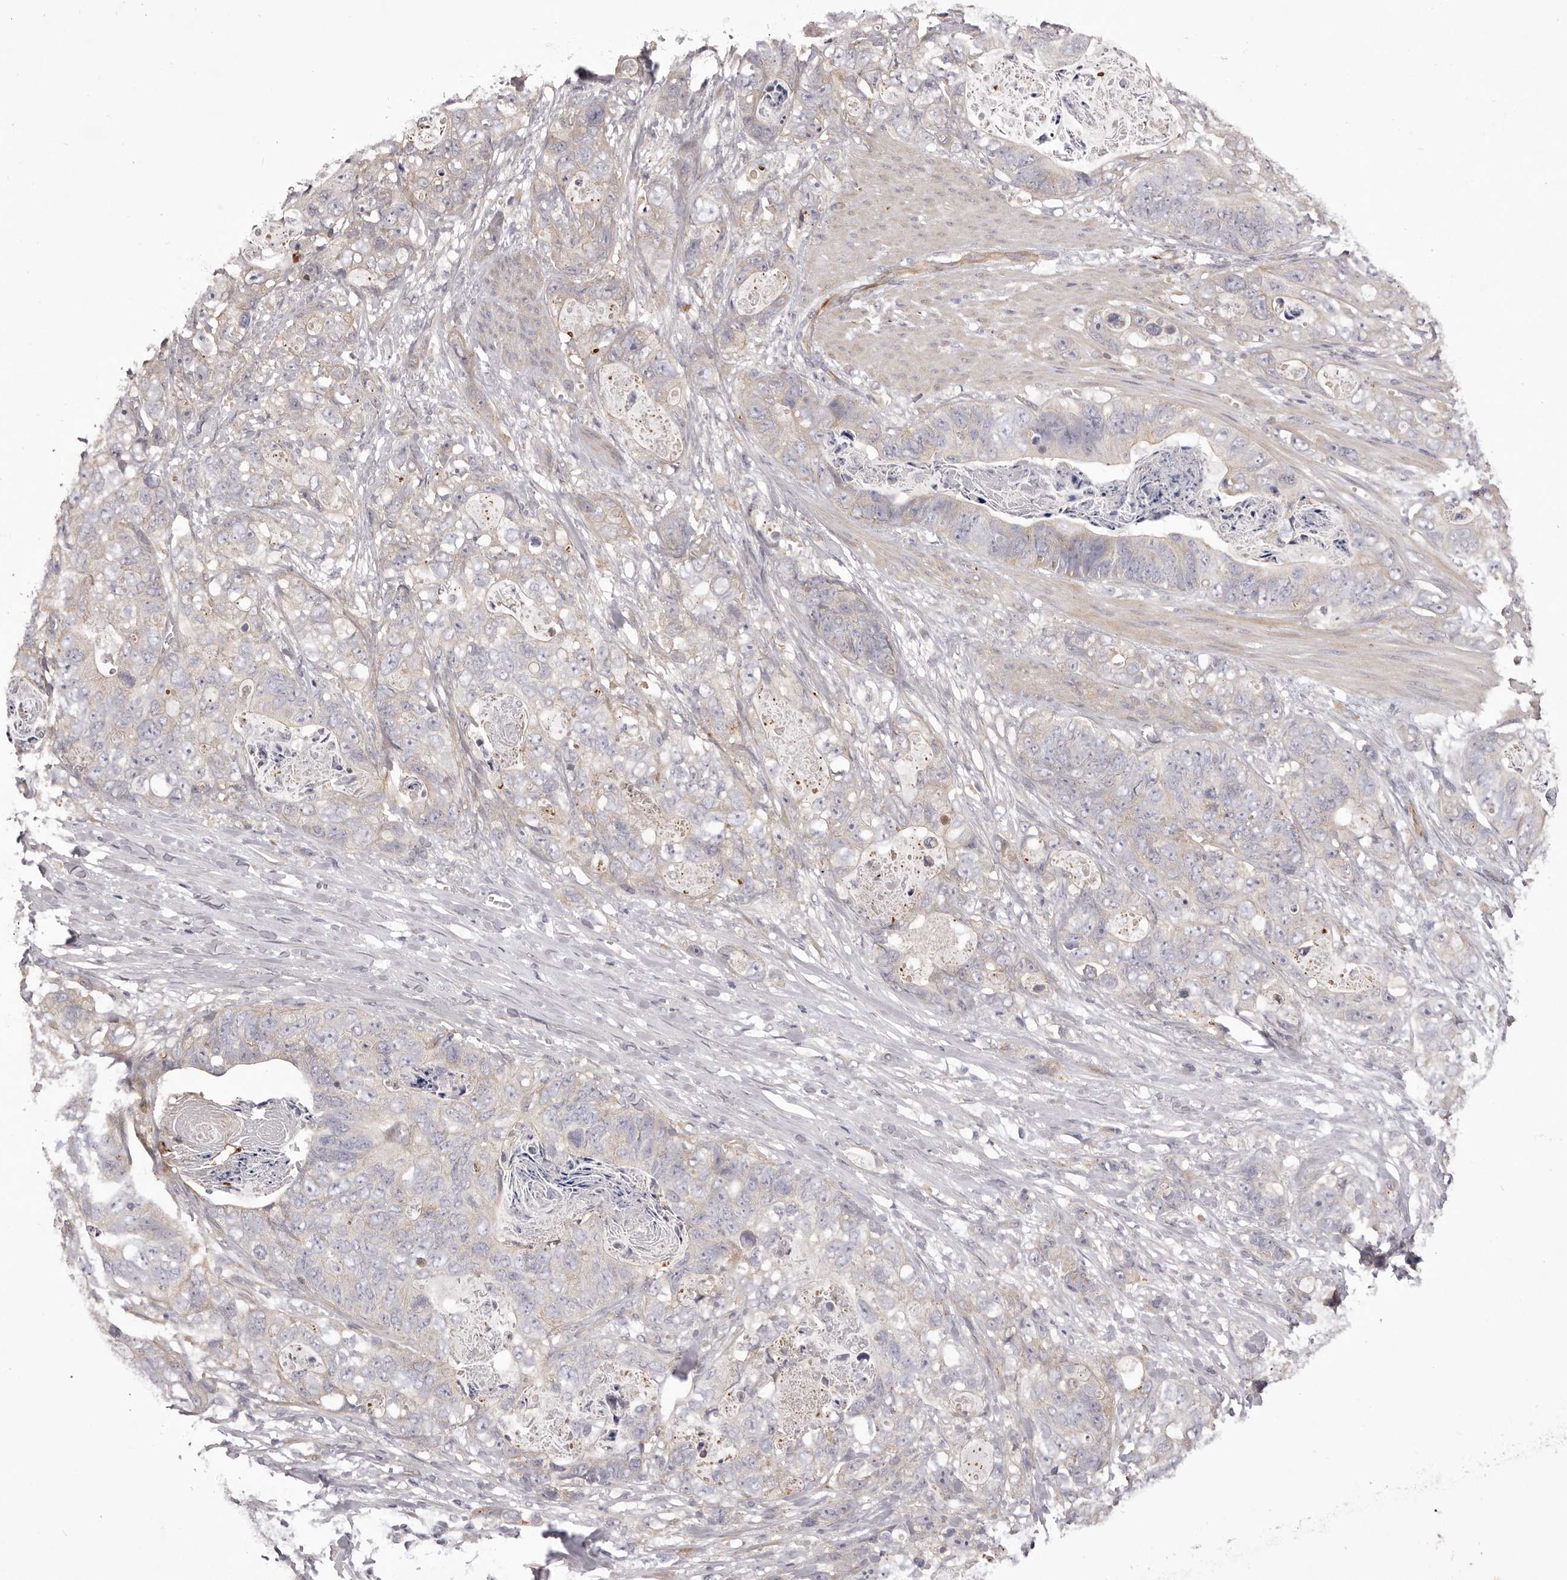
{"staining": {"intensity": "negative", "quantity": "none", "location": "none"}, "tissue": "stomach cancer", "cell_type": "Tumor cells", "image_type": "cancer", "snomed": [{"axis": "morphology", "description": "Normal tissue, NOS"}, {"axis": "morphology", "description": "Adenocarcinoma, NOS"}, {"axis": "topography", "description": "Stomach"}], "caption": "Micrograph shows no significant protein expression in tumor cells of adenocarcinoma (stomach).", "gene": "PNRC1", "patient": {"sex": "female", "age": 89}}